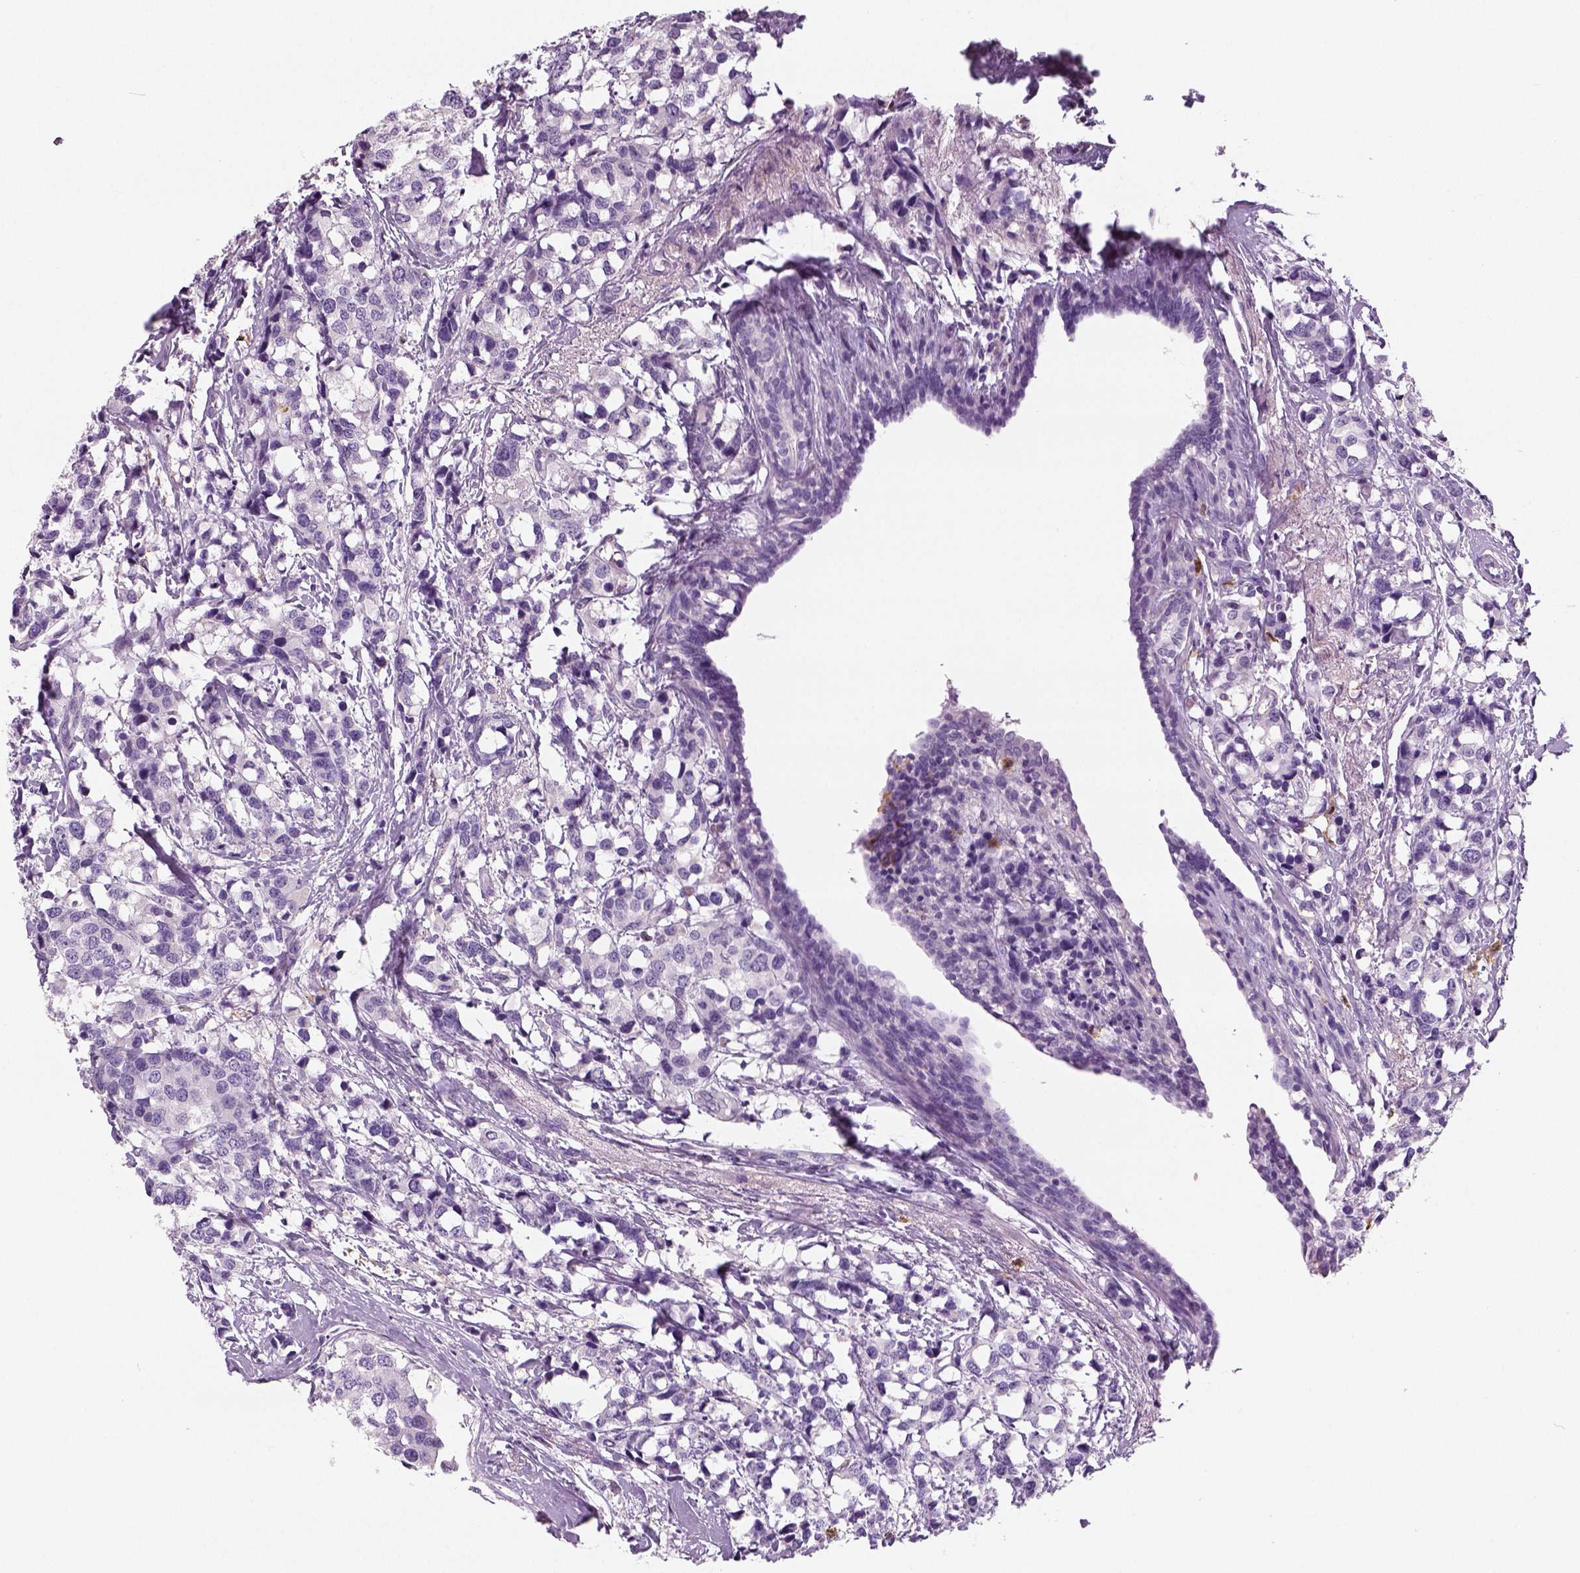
{"staining": {"intensity": "negative", "quantity": "none", "location": "none"}, "tissue": "breast cancer", "cell_type": "Tumor cells", "image_type": "cancer", "snomed": [{"axis": "morphology", "description": "Lobular carcinoma"}, {"axis": "topography", "description": "Breast"}], "caption": "This photomicrograph is of breast cancer stained with immunohistochemistry (IHC) to label a protein in brown with the nuclei are counter-stained blue. There is no positivity in tumor cells.", "gene": "NECAB2", "patient": {"sex": "female", "age": 59}}